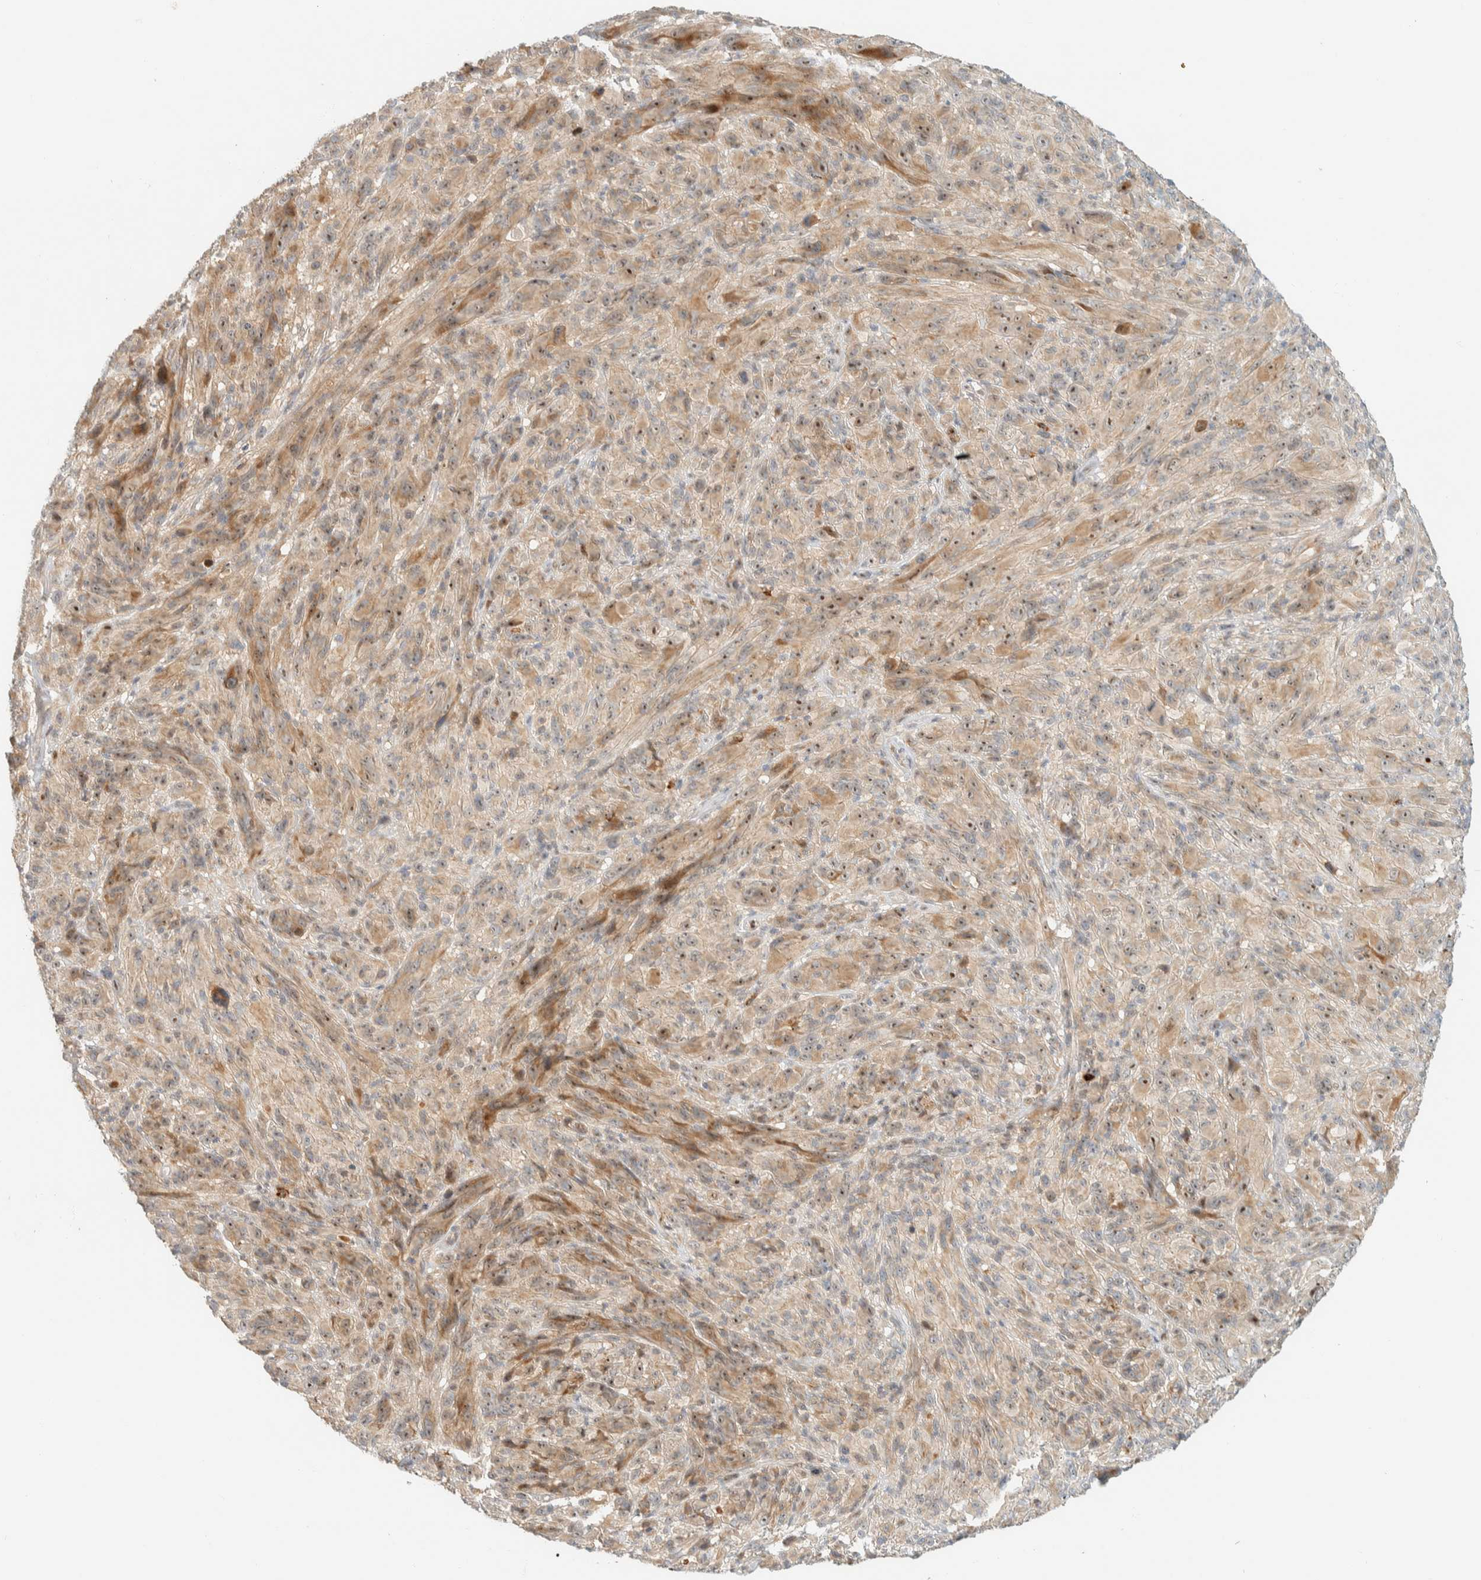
{"staining": {"intensity": "weak", "quantity": ">75%", "location": "nuclear"}, "tissue": "melanoma", "cell_type": "Tumor cells", "image_type": "cancer", "snomed": [{"axis": "morphology", "description": "Malignant melanoma, NOS"}, {"axis": "topography", "description": "Skin of head"}], "caption": "Immunohistochemical staining of human malignant melanoma shows low levels of weak nuclear staining in about >75% of tumor cells.", "gene": "CCDC171", "patient": {"sex": "male", "age": 96}}